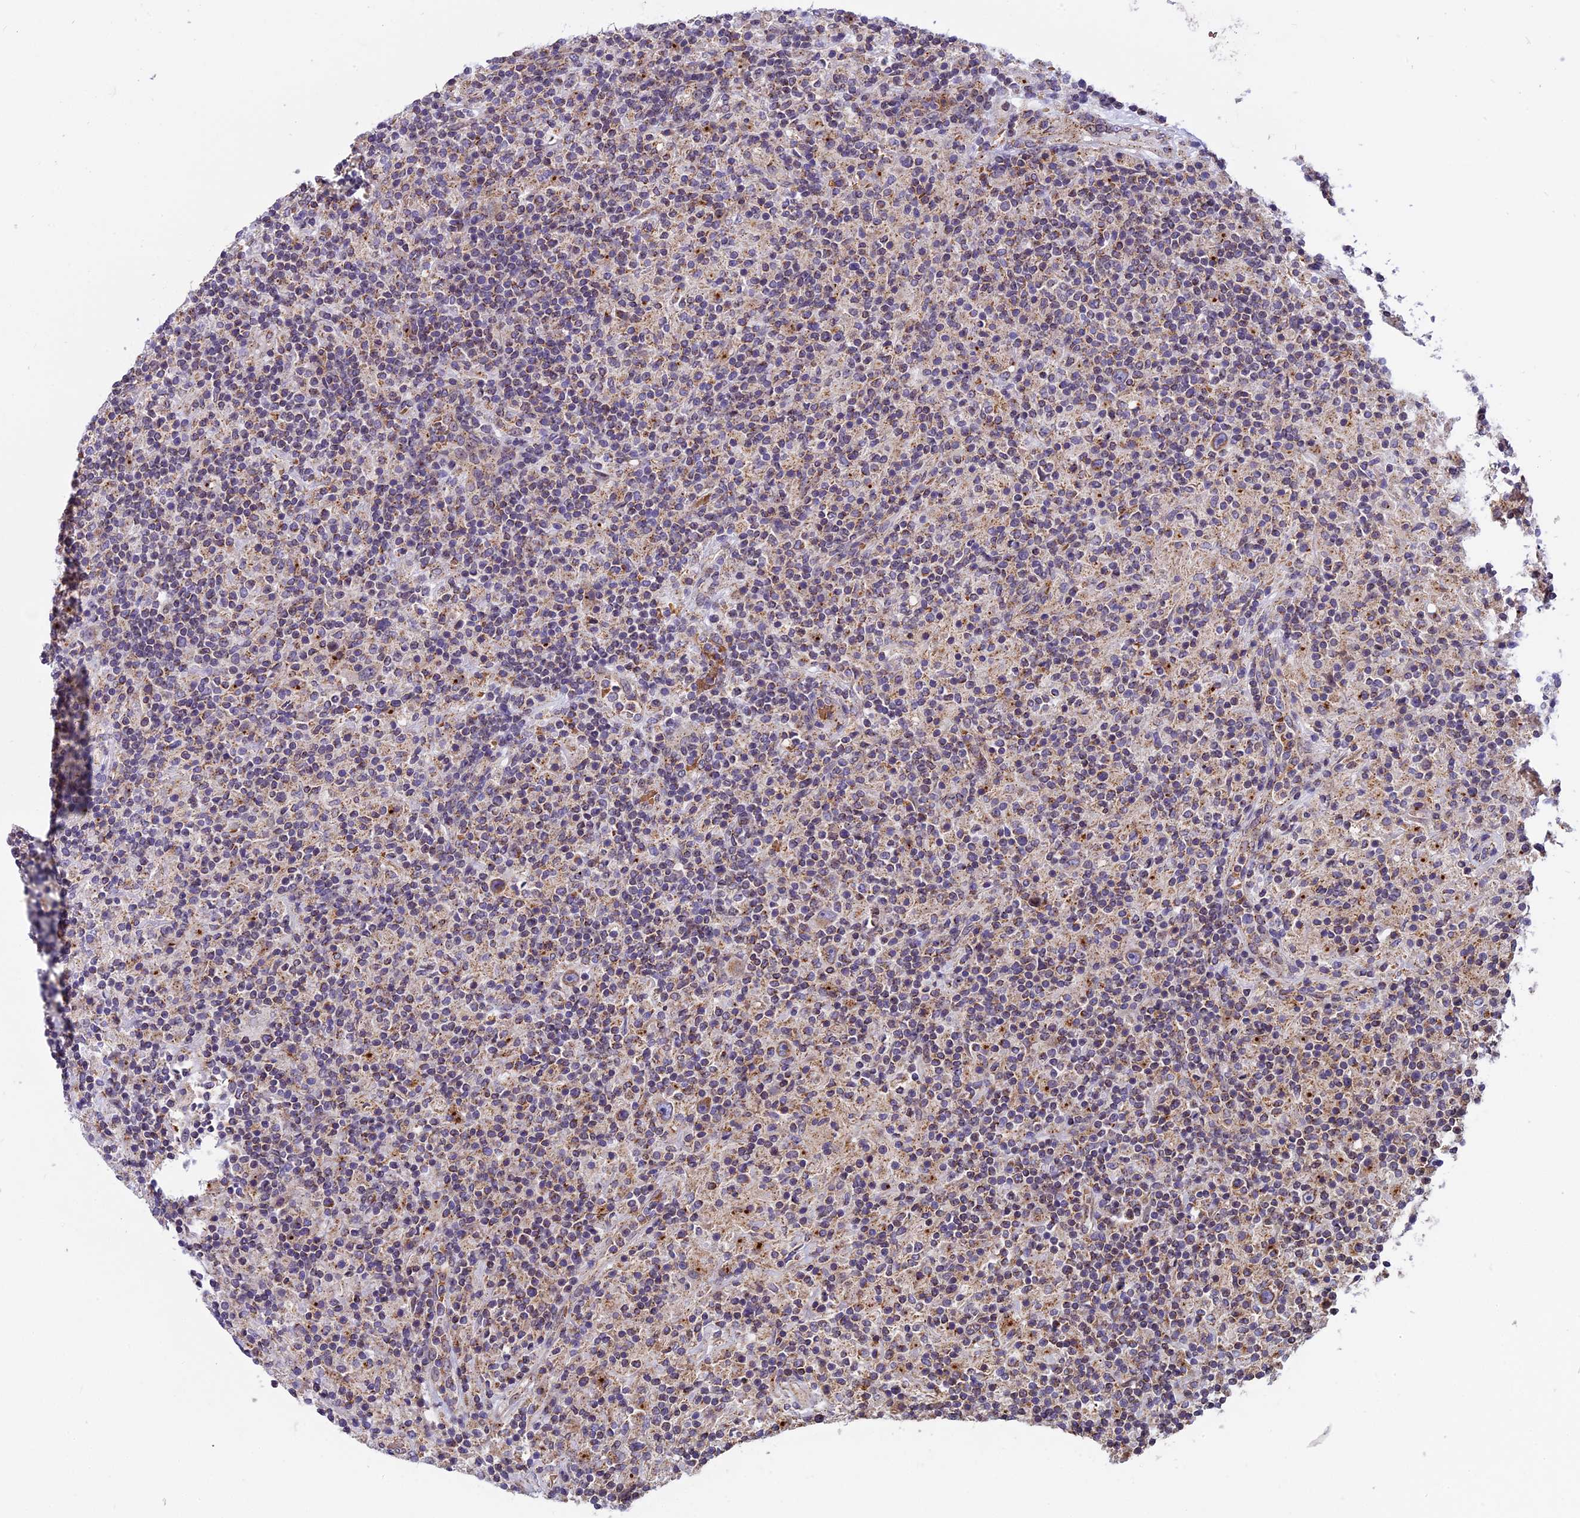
{"staining": {"intensity": "weak", "quantity": "25%-75%", "location": "cytoplasmic/membranous"}, "tissue": "lymphoma", "cell_type": "Tumor cells", "image_type": "cancer", "snomed": [{"axis": "morphology", "description": "Hodgkin's disease, NOS"}, {"axis": "topography", "description": "Lymph node"}], "caption": "Weak cytoplasmic/membranous staining for a protein is identified in about 25%-75% of tumor cells of Hodgkin's disease using immunohistochemistry.", "gene": "CHMP2A", "patient": {"sex": "male", "age": 70}}